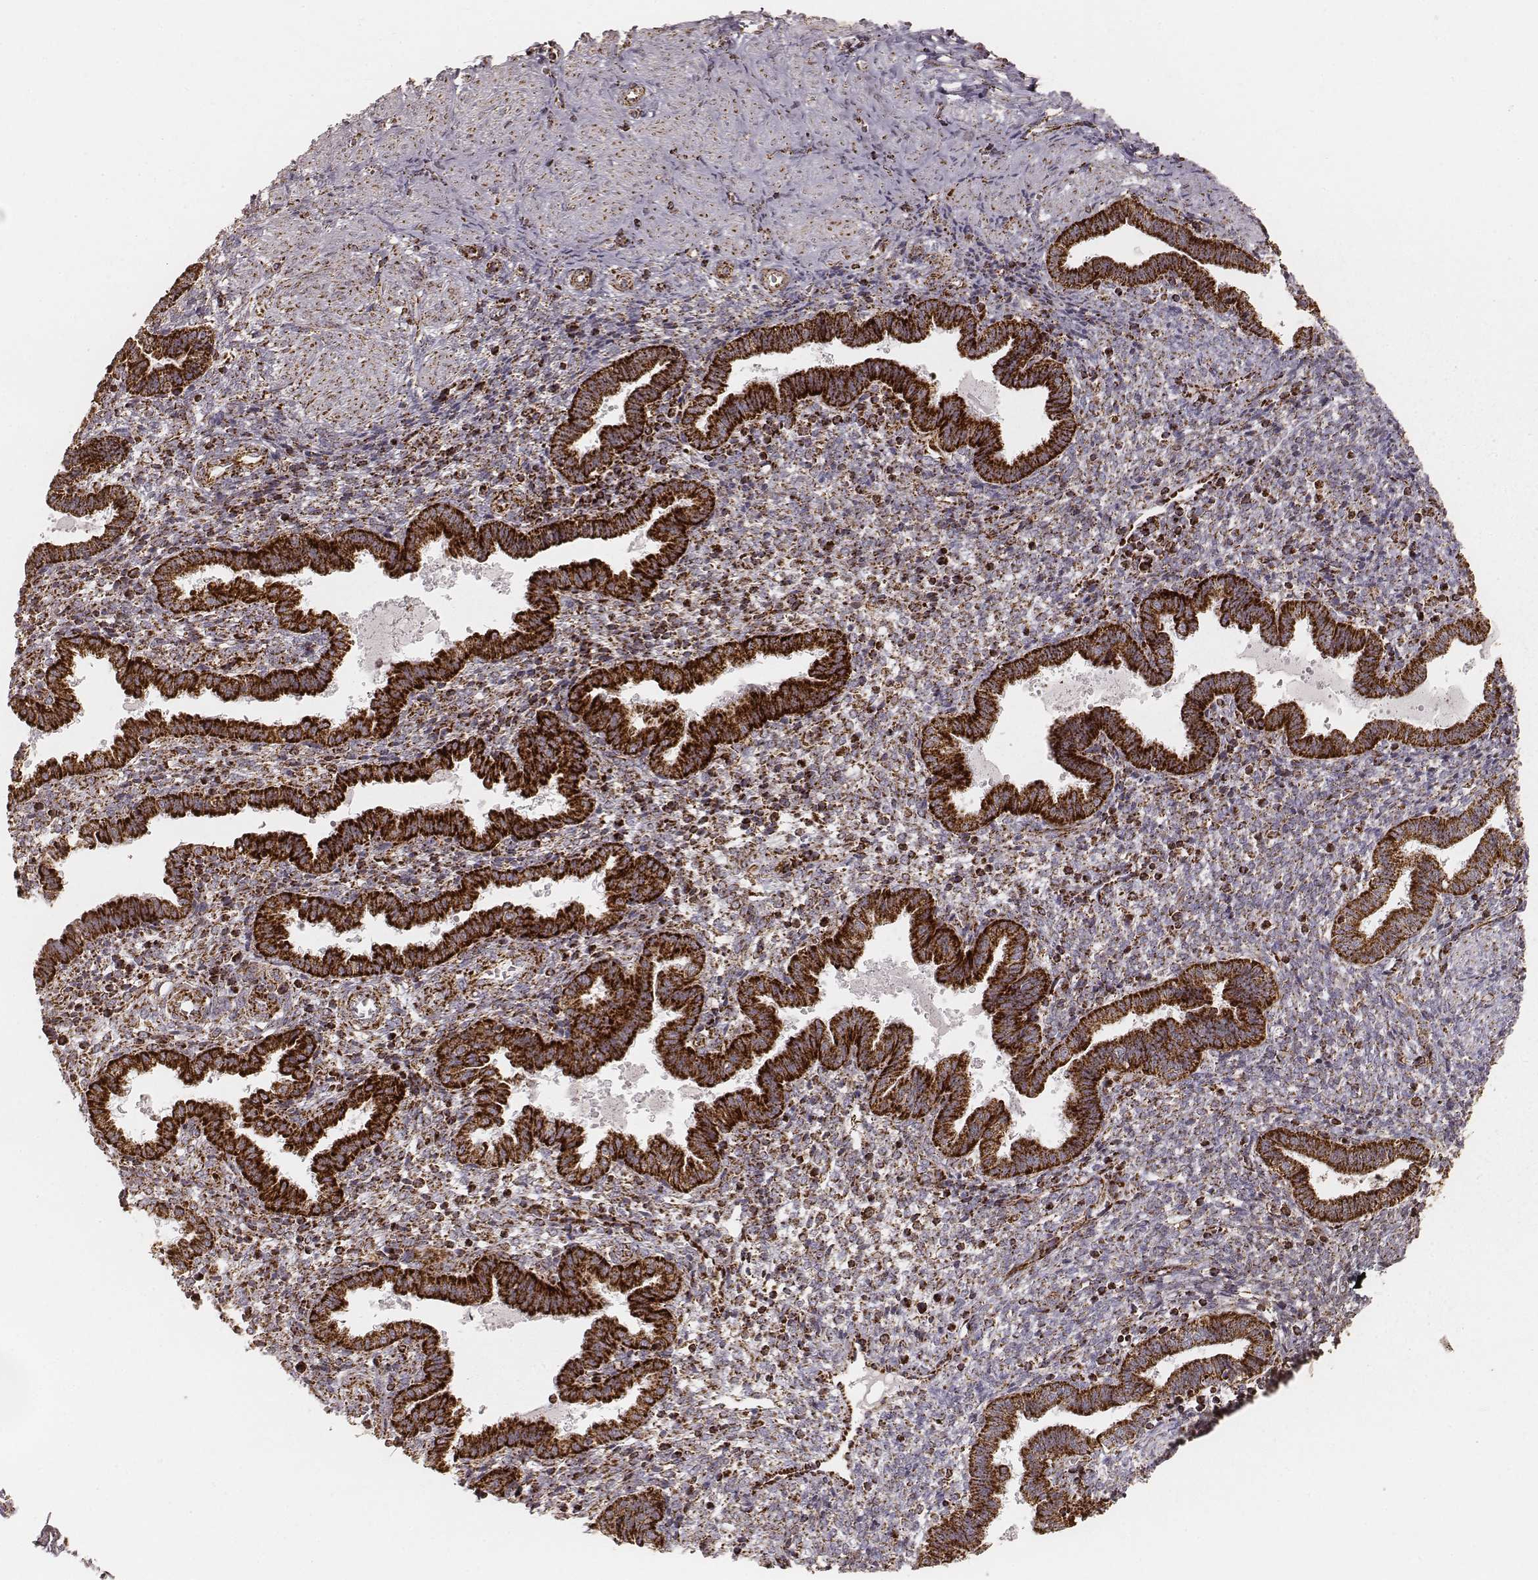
{"staining": {"intensity": "strong", "quantity": ">75%", "location": "cytoplasmic/membranous"}, "tissue": "endometrium", "cell_type": "Cells in endometrial stroma", "image_type": "normal", "snomed": [{"axis": "morphology", "description": "Normal tissue, NOS"}, {"axis": "topography", "description": "Endometrium"}], "caption": "A high amount of strong cytoplasmic/membranous positivity is identified in about >75% of cells in endometrial stroma in normal endometrium. Using DAB (3,3'-diaminobenzidine) (brown) and hematoxylin (blue) stains, captured at high magnification using brightfield microscopy.", "gene": "CS", "patient": {"sex": "female", "age": 37}}